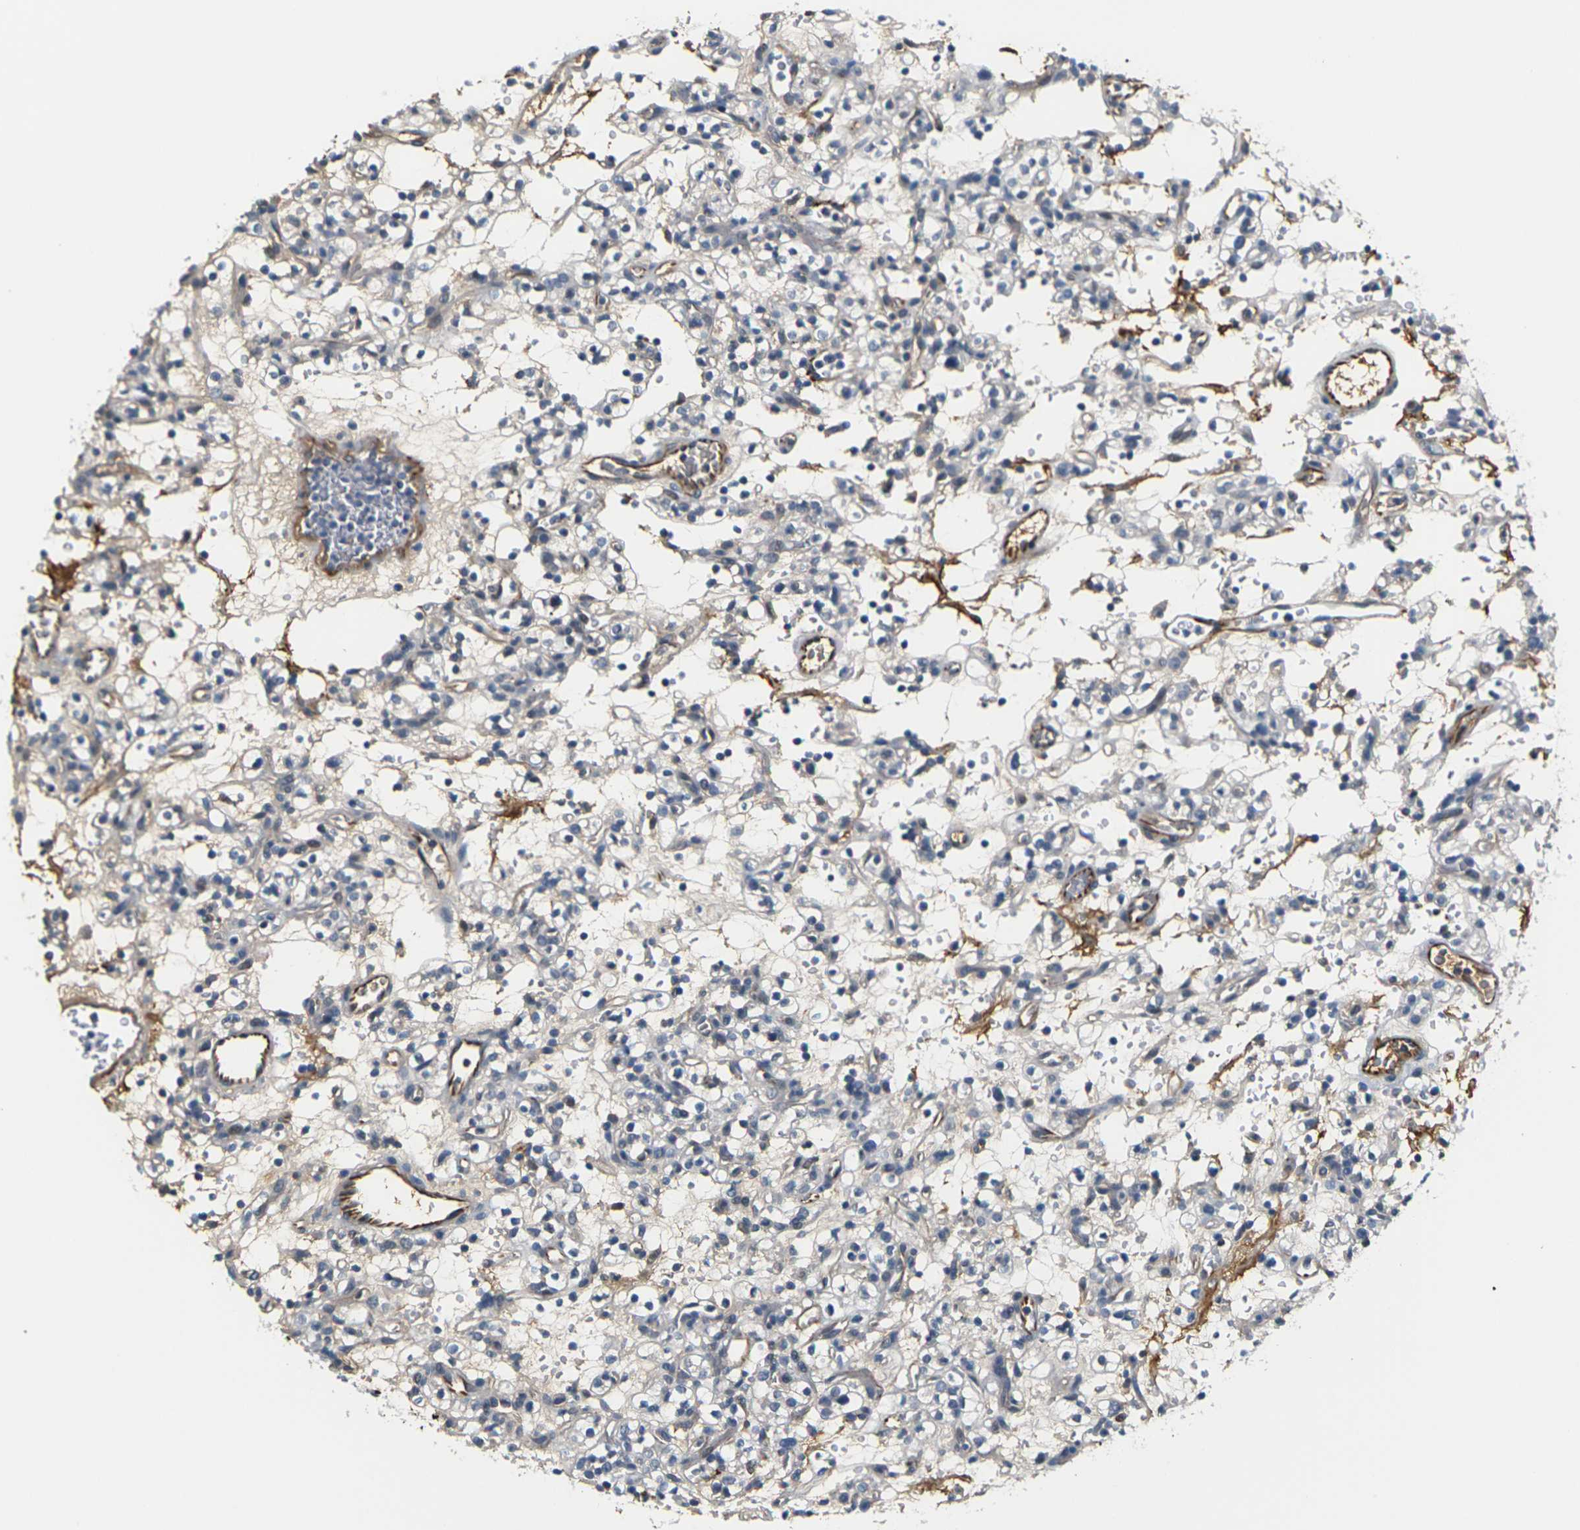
{"staining": {"intensity": "weak", "quantity": "<25%", "location": "cytoplasmic/membranous"}, "tissue": "renal cancer", "cell_type": "Tumor cells", "image_type": "cancer", "snomed": [{"axis": "morphology", "description": "Normal tissue, NOS"}, {"axis": "morphology", "description": "Adenocarcinoma, NOS"}, {"axis": "topography", "description": "Kidney"}], "caption": "Tumor cells show no significant staining in renal cancer.", "gene": "PKP2", "patient": {"sex": "female", "age": 72}}